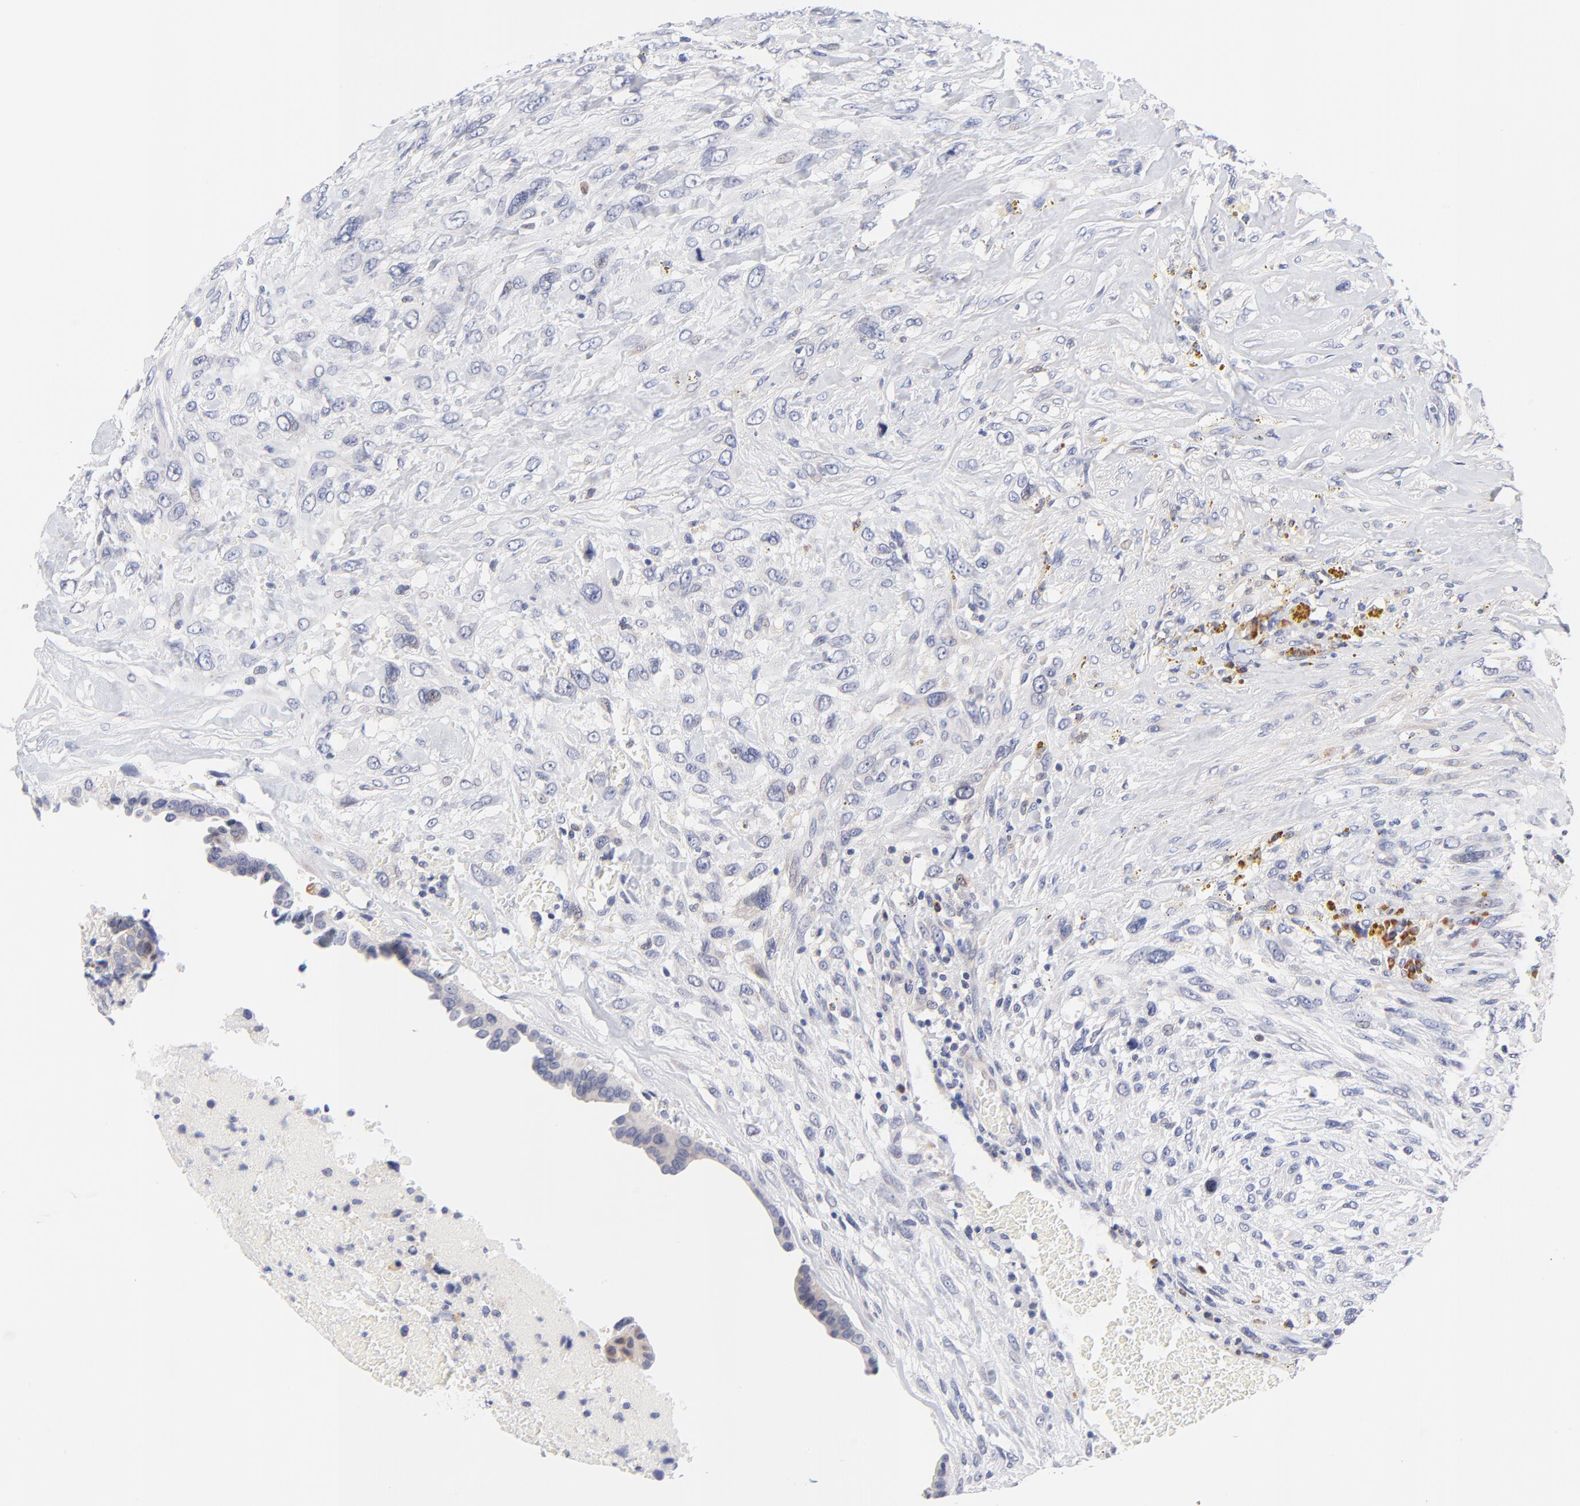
{"staining": {"intensity": "negative", "quantity": "none", "location": "none"}, "tissue": "breast cancer", "cell_type": "Tumor cells", "image_type": "cancer", "snomed": [{"axis": "morphology", "description": "Neoplasm, malignant, NOS"}, {"axis": "topography", "description": "Breast"}], "caption": "Breast cancer was stained to show a protein in brown. There is no significant positivity in tumor cells.", "gene": "AFF2", "patient": {"sex": "female", "age": 50}}